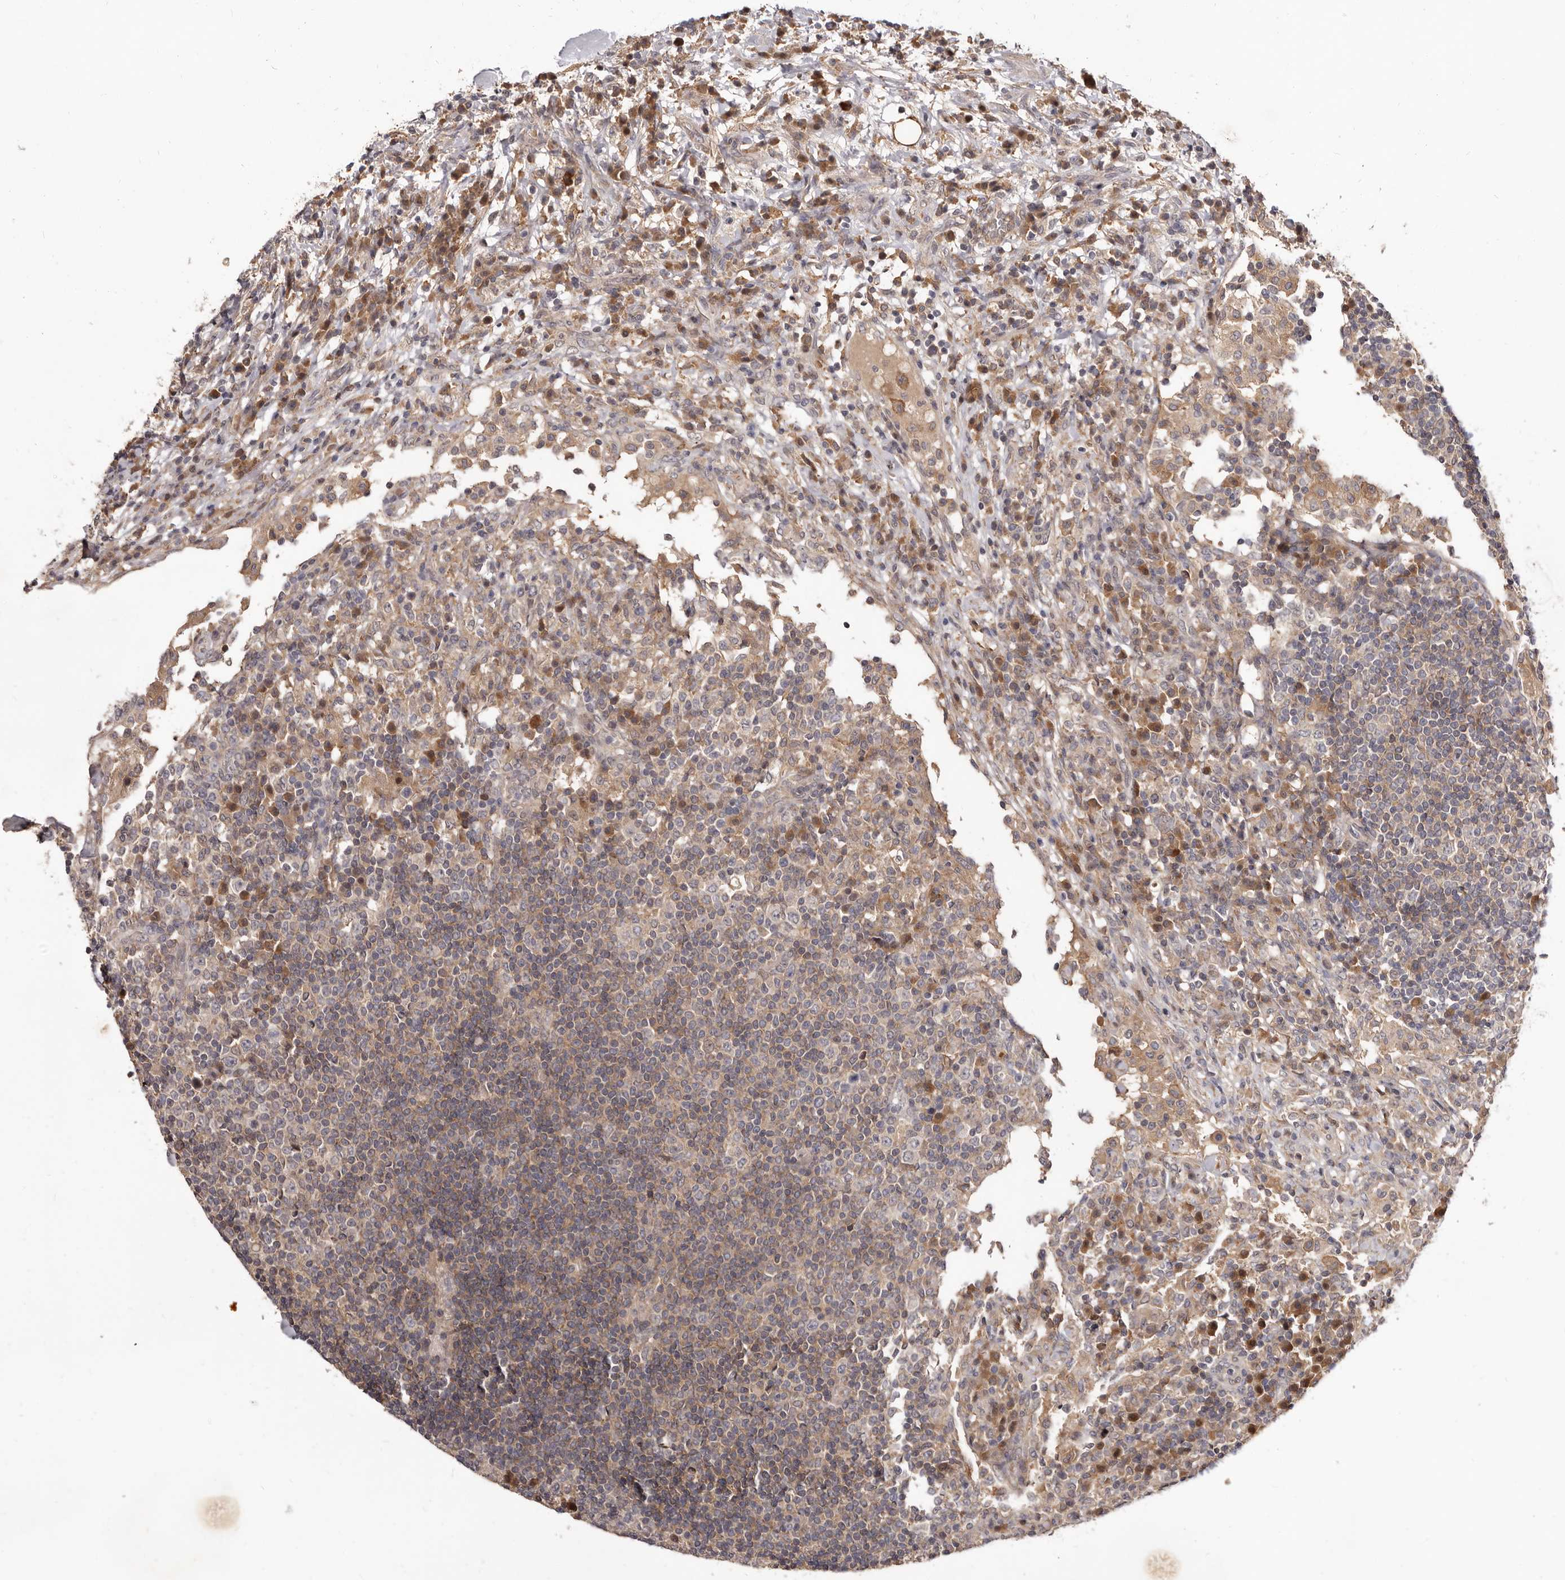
{"staining": {"intensity": "weak", "quantity": "25%-75%", "location": "cytoplasmic/membranous"}, "tissue": "lymph node", "cell_type": "Germinal center cells", "image_type": "normal", "snomed": [{"axis": "morphology", "description": "Normal tissue, NOS"}, {"axis": "topography", "description": "Lymph node"}], "caption": "Weak cytoplasmic/membranous protein staining is present in about 25%-75% of germinal center cells in lymph node. Using DAB (3,3'-diaminobenzidine) (brown) and hematoxylin (blue) stains, captured at high magnification using brightfield microscopy.", "gene": "INAVA", "patient": {"sex": "female", "age": 53}}